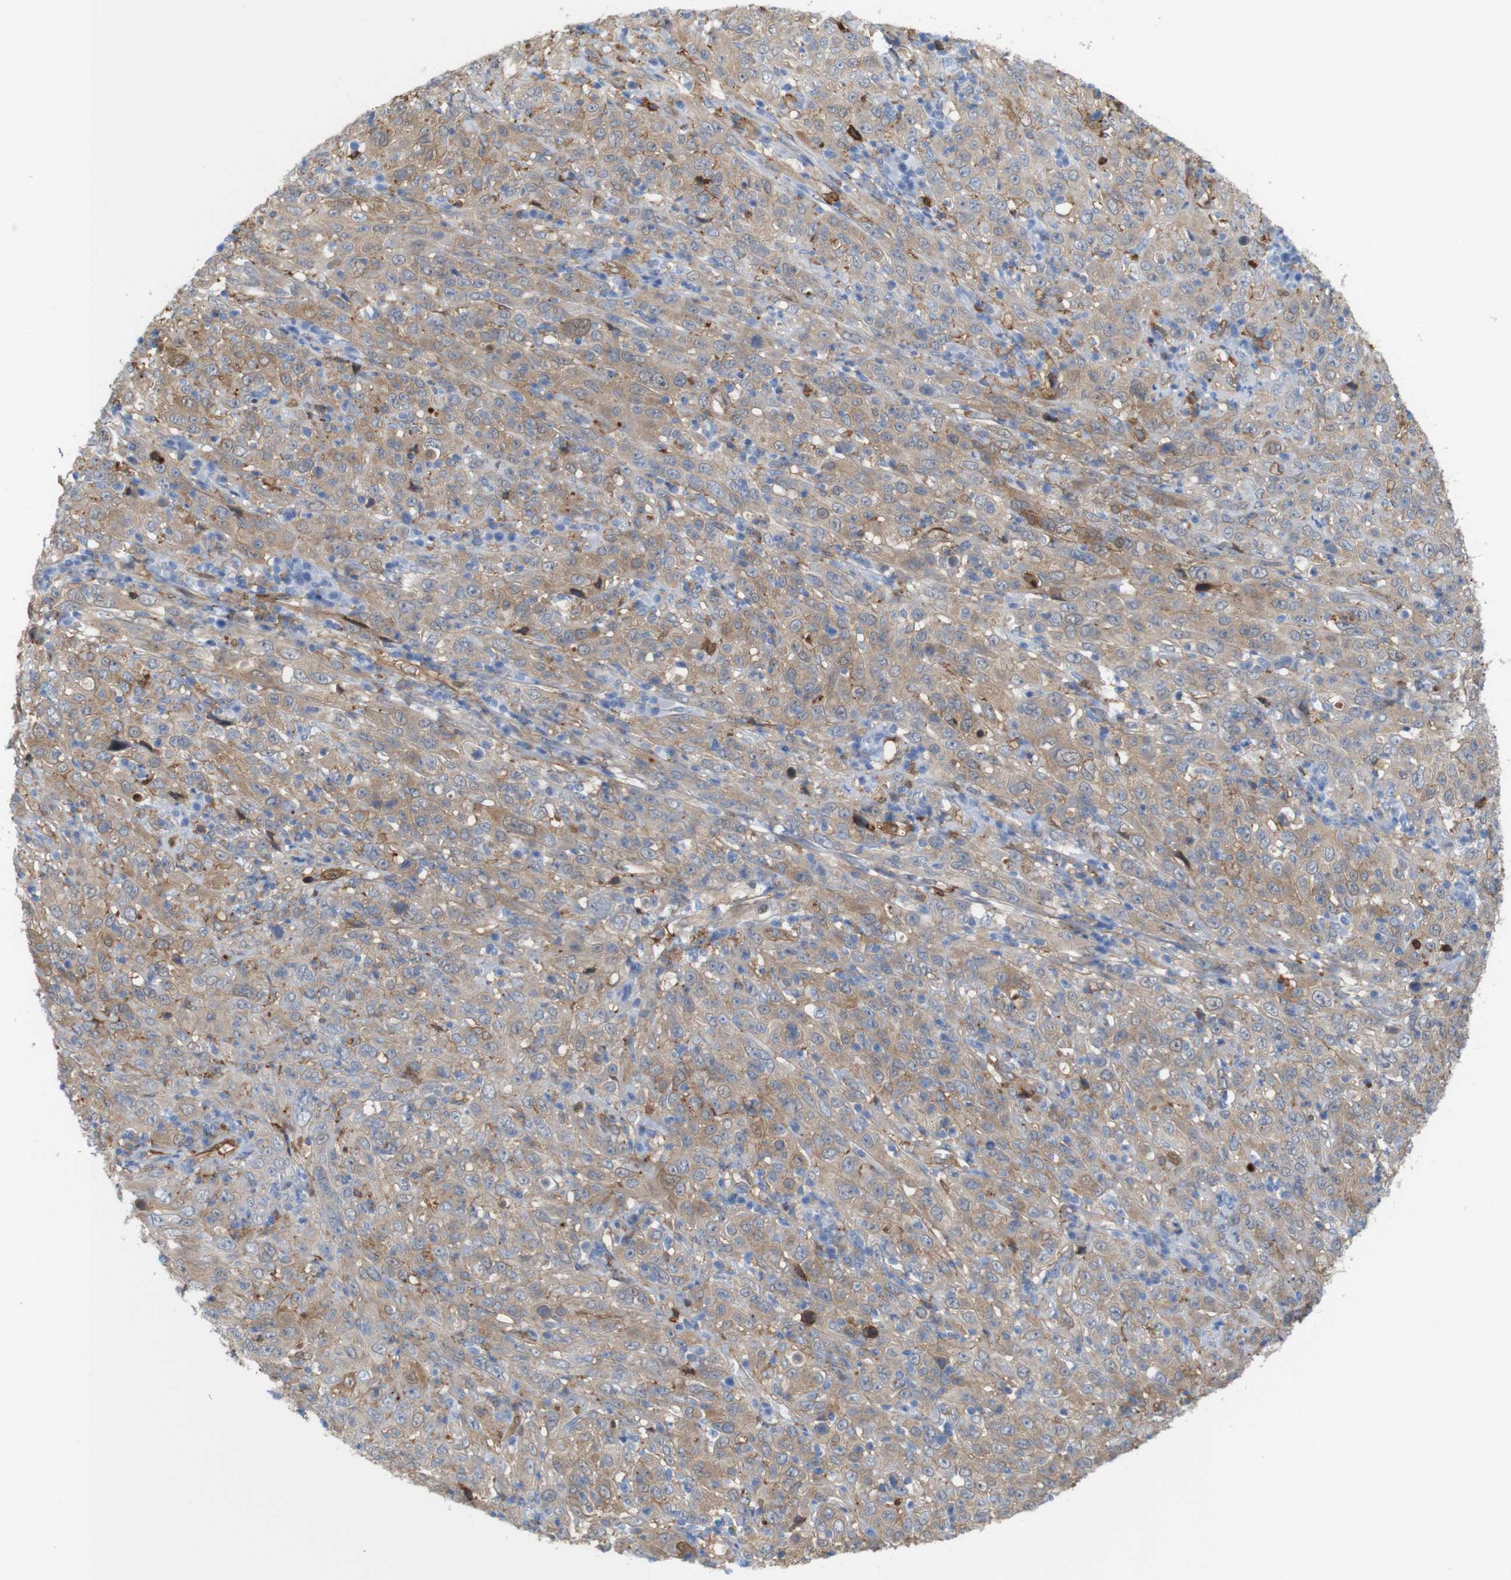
{"staining": {"intensity": "weak", "quantity": ">75%", "location": "cytoplasmic/membranous"}, "tissue": "cervical cancer", "cell_type": "Tumor cells", "image_type": "cancer", "snomed": [{"axis": "morphology", "description": "Squamous cell carcinoma, NOS"}, {"axis": "topography", "description": "Cervix"}], "caption": "Immunohistochemistry (IHC) histopathology image of human cervical squamous cell carcinoma stained for a protein (brown), which shows low levels of weak cytoplasmic/membranous positivity in about >75% of tumor cells.", "gene": "ANXA1", "patient": {"sex": "female", "age": 46}}